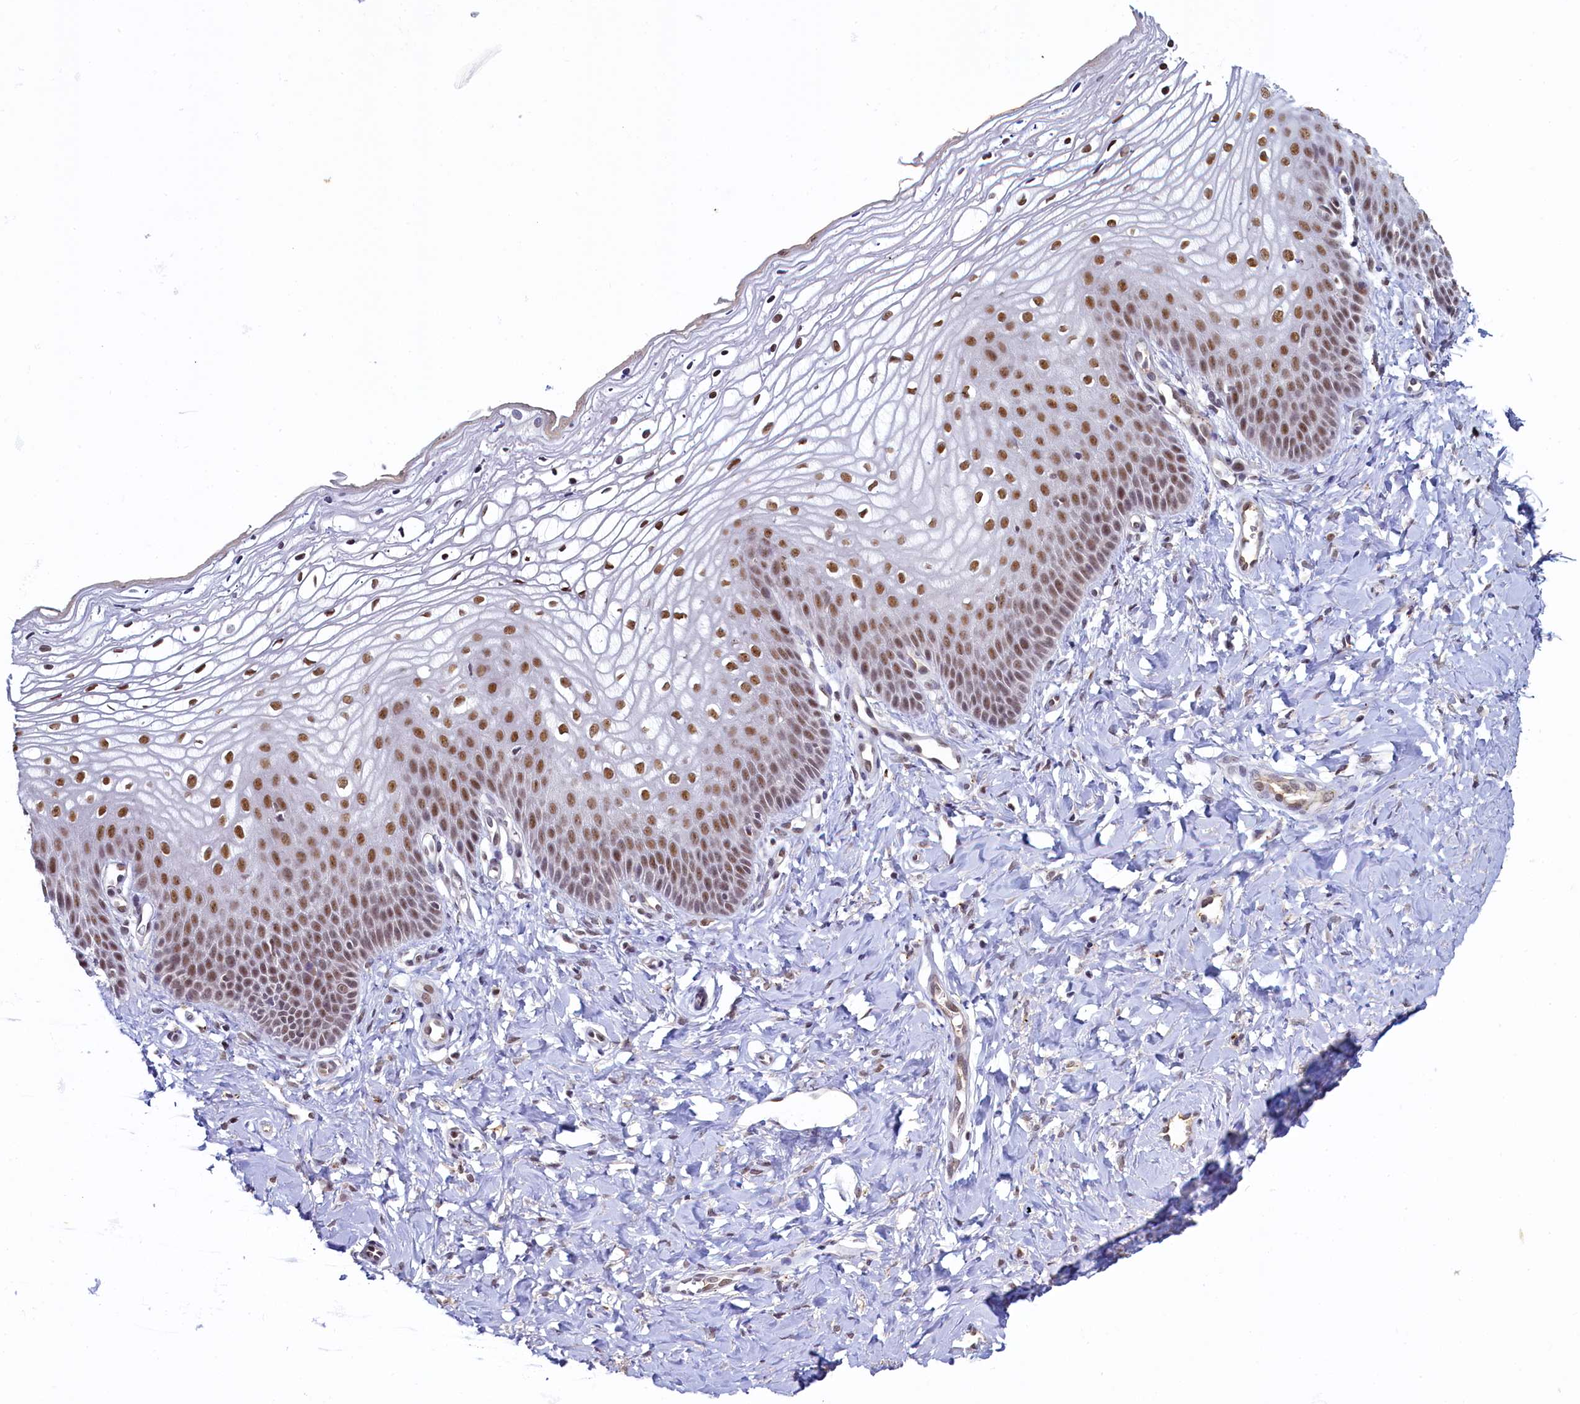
{"staining": {"intensity": "moderate", "quantity": ">75%", "location": "nuclear"}, "tissue": "vagina", "cell_type": "Squamous epithelial cells", "image_type": "normal", "snomed": [{"axis": "morphology", "description": "Normal tissue, NOS"}, {"axis": "topography", "description": "Vagina"}], "caption": "A histopathology image of human vagina stained for a protein demonstrates moderate nuclear brown staining in squamous epithelial cells. The staining was performed using DAB to visualize the protein expression in brown, while the nuclei were stained in blue with hematoxylin (Magnification: 20x).", "gene": "INTS14", "patient": {"sex": "female", "age": 68}}